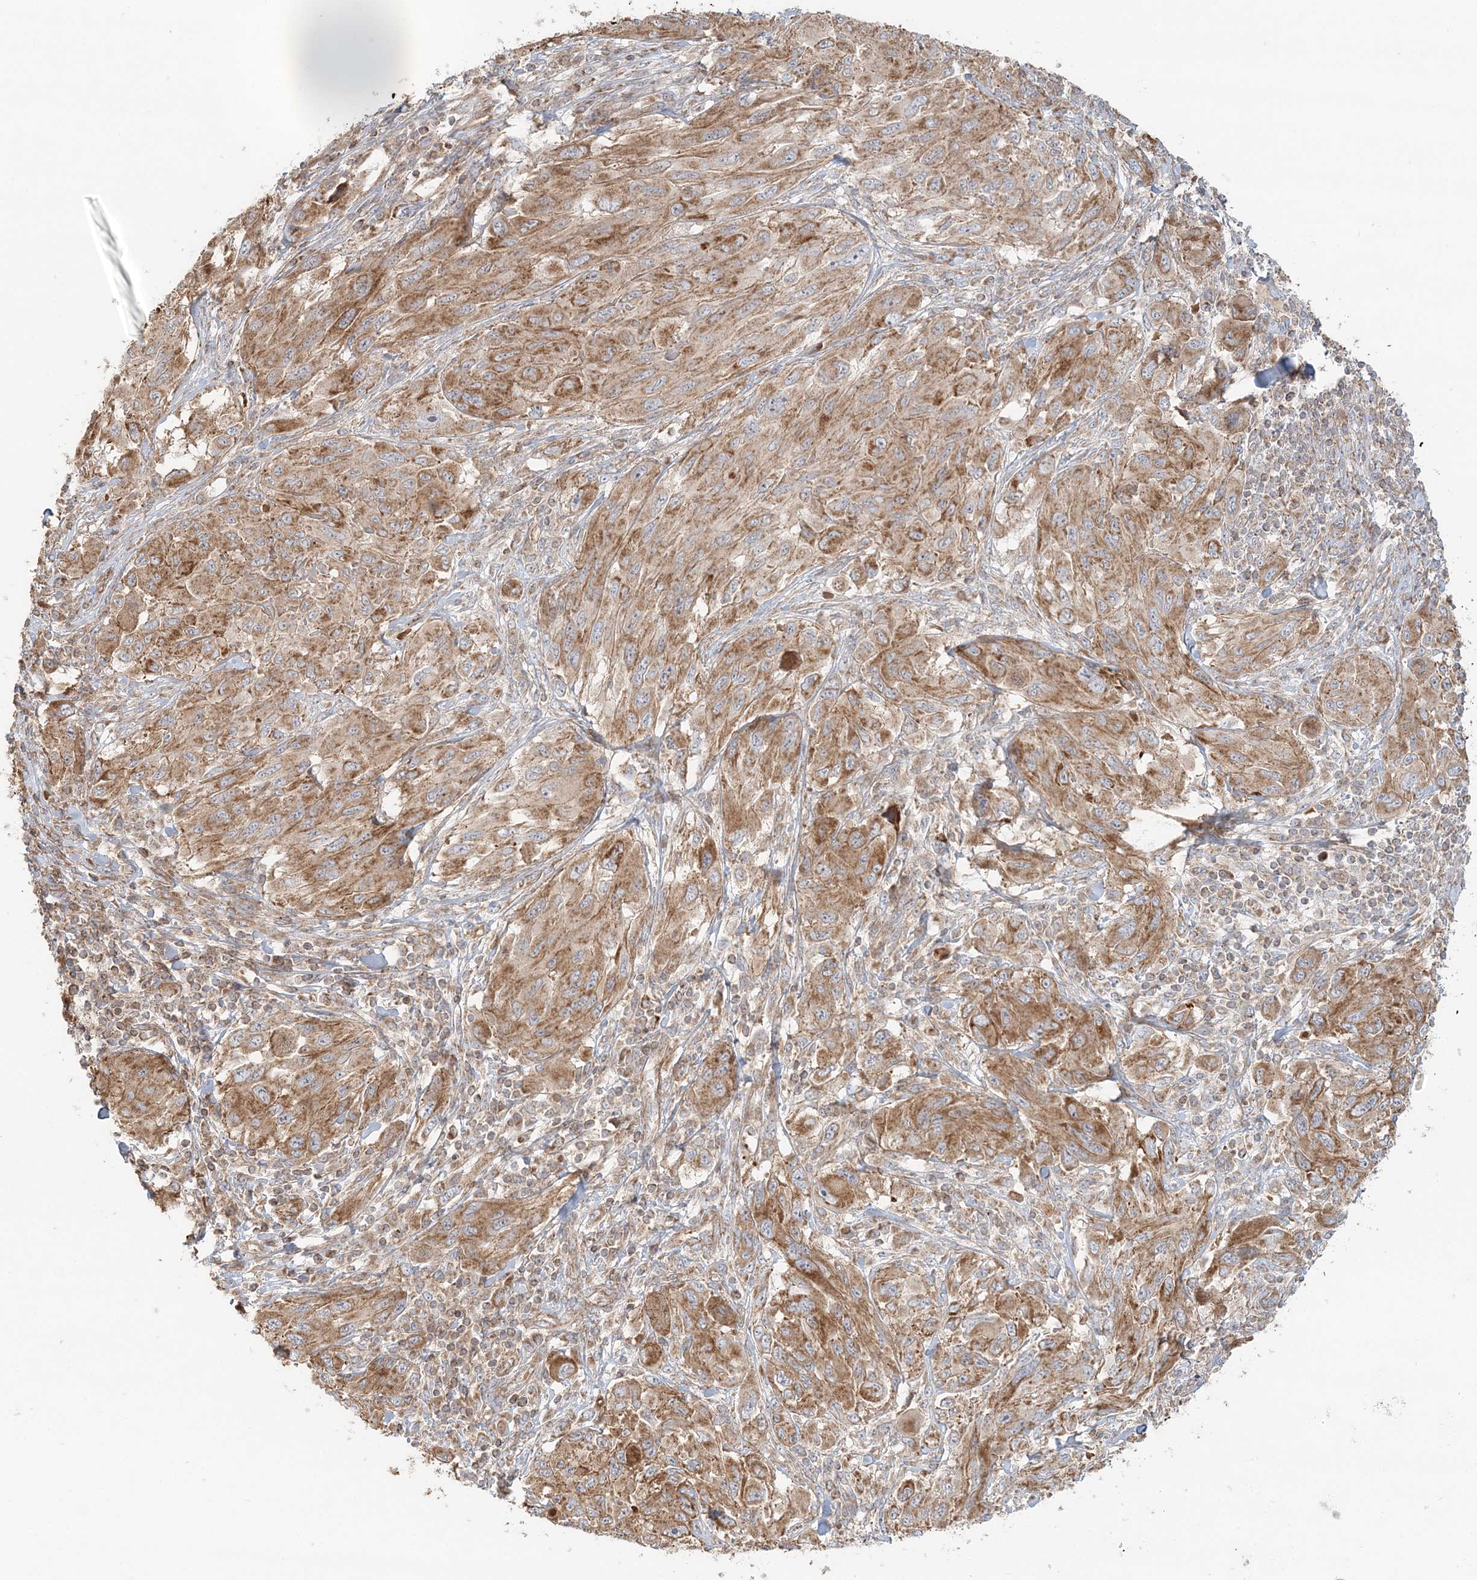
{"staining": {"intensity": "moderate", "quantity": ">75%", "location": "cytoplasmic/membranous"}, "tissue": "melanoma", "cell_type": "Tumor cells", "image_type": "cancer", "snomed": [{"axis": "morphology", "description": "Malignant melanoma, NOS"}, {"axis": "topography", "description": "Skin"}], "caption": "Approximately >75% of tumor cells in malignant melanoma demonstrate moderate cytoplasmic/membranous protein positivity as visualized by brown immunohistochemical staining.", "gene": "KIAA0232", "patient": {"sex": "female", "age": 91}}